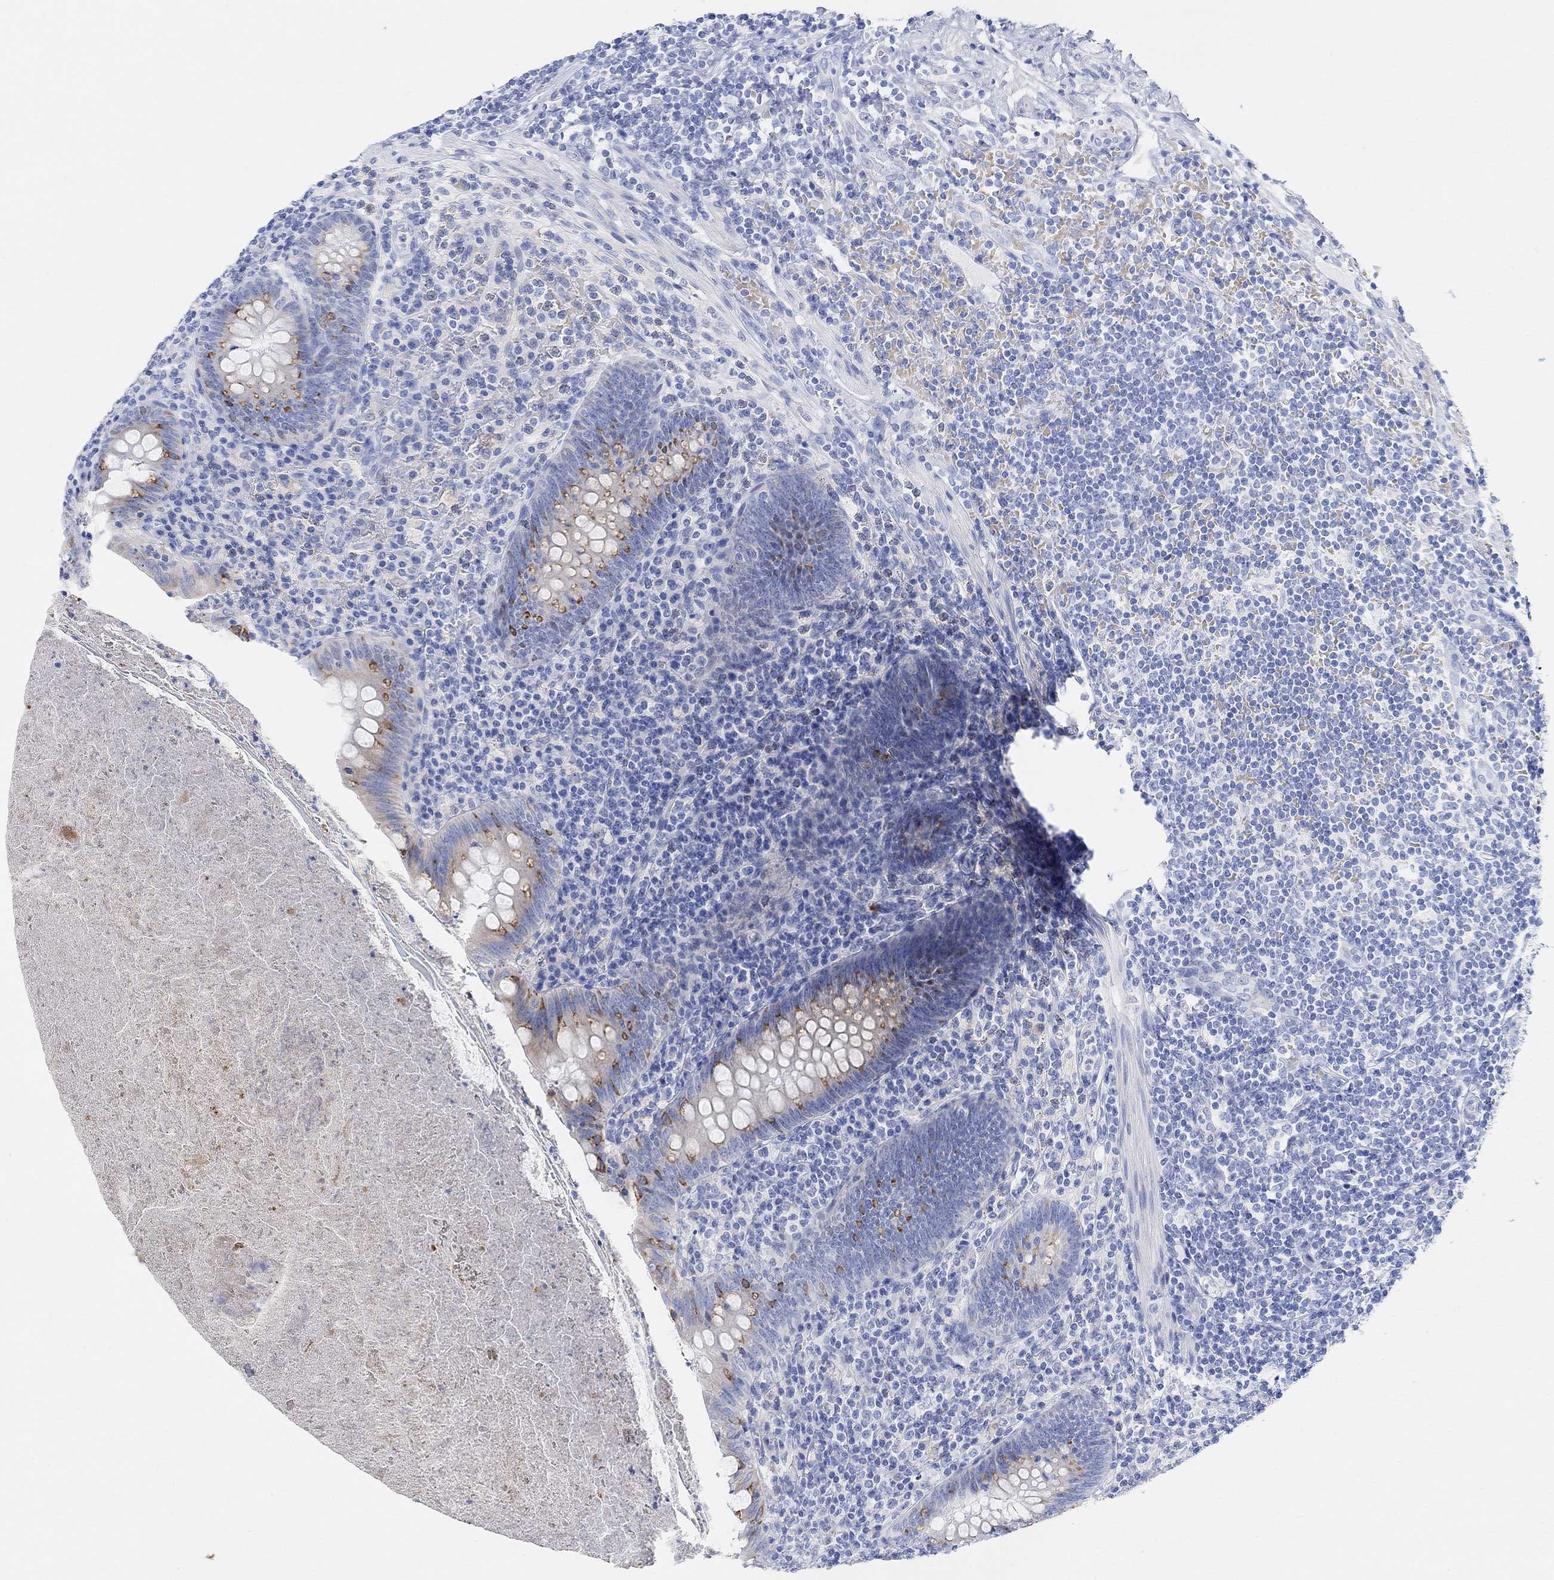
{"staining": {"intensity": "moderate", "quantity": "<25%", "location": "cytoplasmic/membranous"}, "tissue": "appendix", "cell_type": "Glandular cells", "image_type": "normal", "snomed": [{"axis": "morphology", "description": "Normal tissue, NOS"}, {"axis": "topography", "description": "Appendix"}], "caption": "This is an image of IHC staining of benign appendix, which shows moderate staining in the cytoplasmic/membranous of glandular cells.", "gene": "RETNLB", "patient": {"sex": "male", "age": 47}}